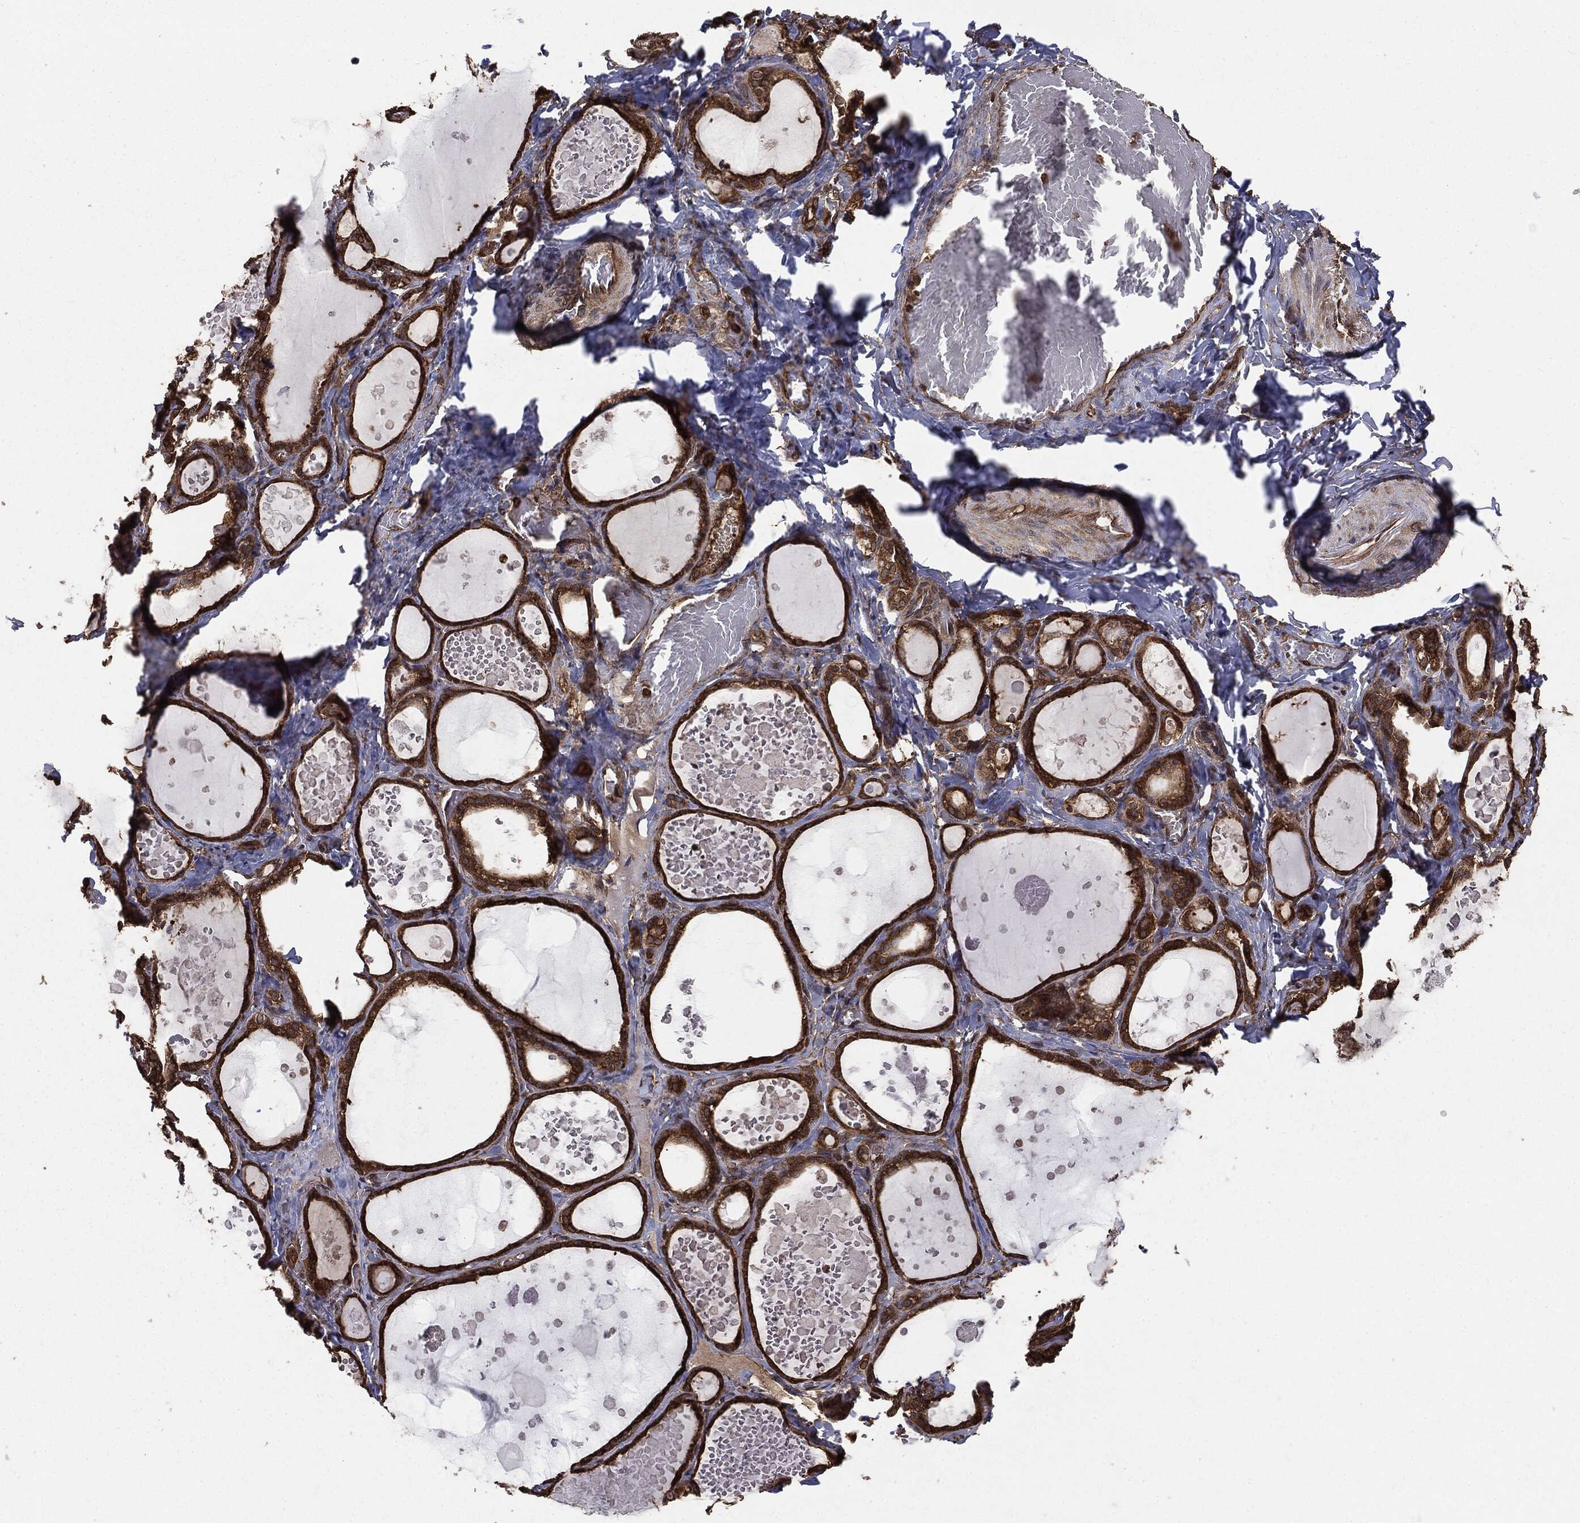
{"staining": {"intensity": "strong", "quantity": ">75%", "location": "cytoplasmic/membranous"}, "tissue": "thyroid gland", "cell_type": "Glandular cells", "image_type": "normal", "snomed": [{"axis": "morphology", "description": "Normal tissue, NOS"}, {"axis": "topography", "description": "Thyroid gland"}], "caption": "A brown stain highlights strong cytoplasmic/membranous staining of a protein in glandular cells of benign thyroid gland.", "gene": "NME1", "patient": {"sex": "female", "age": 56}}